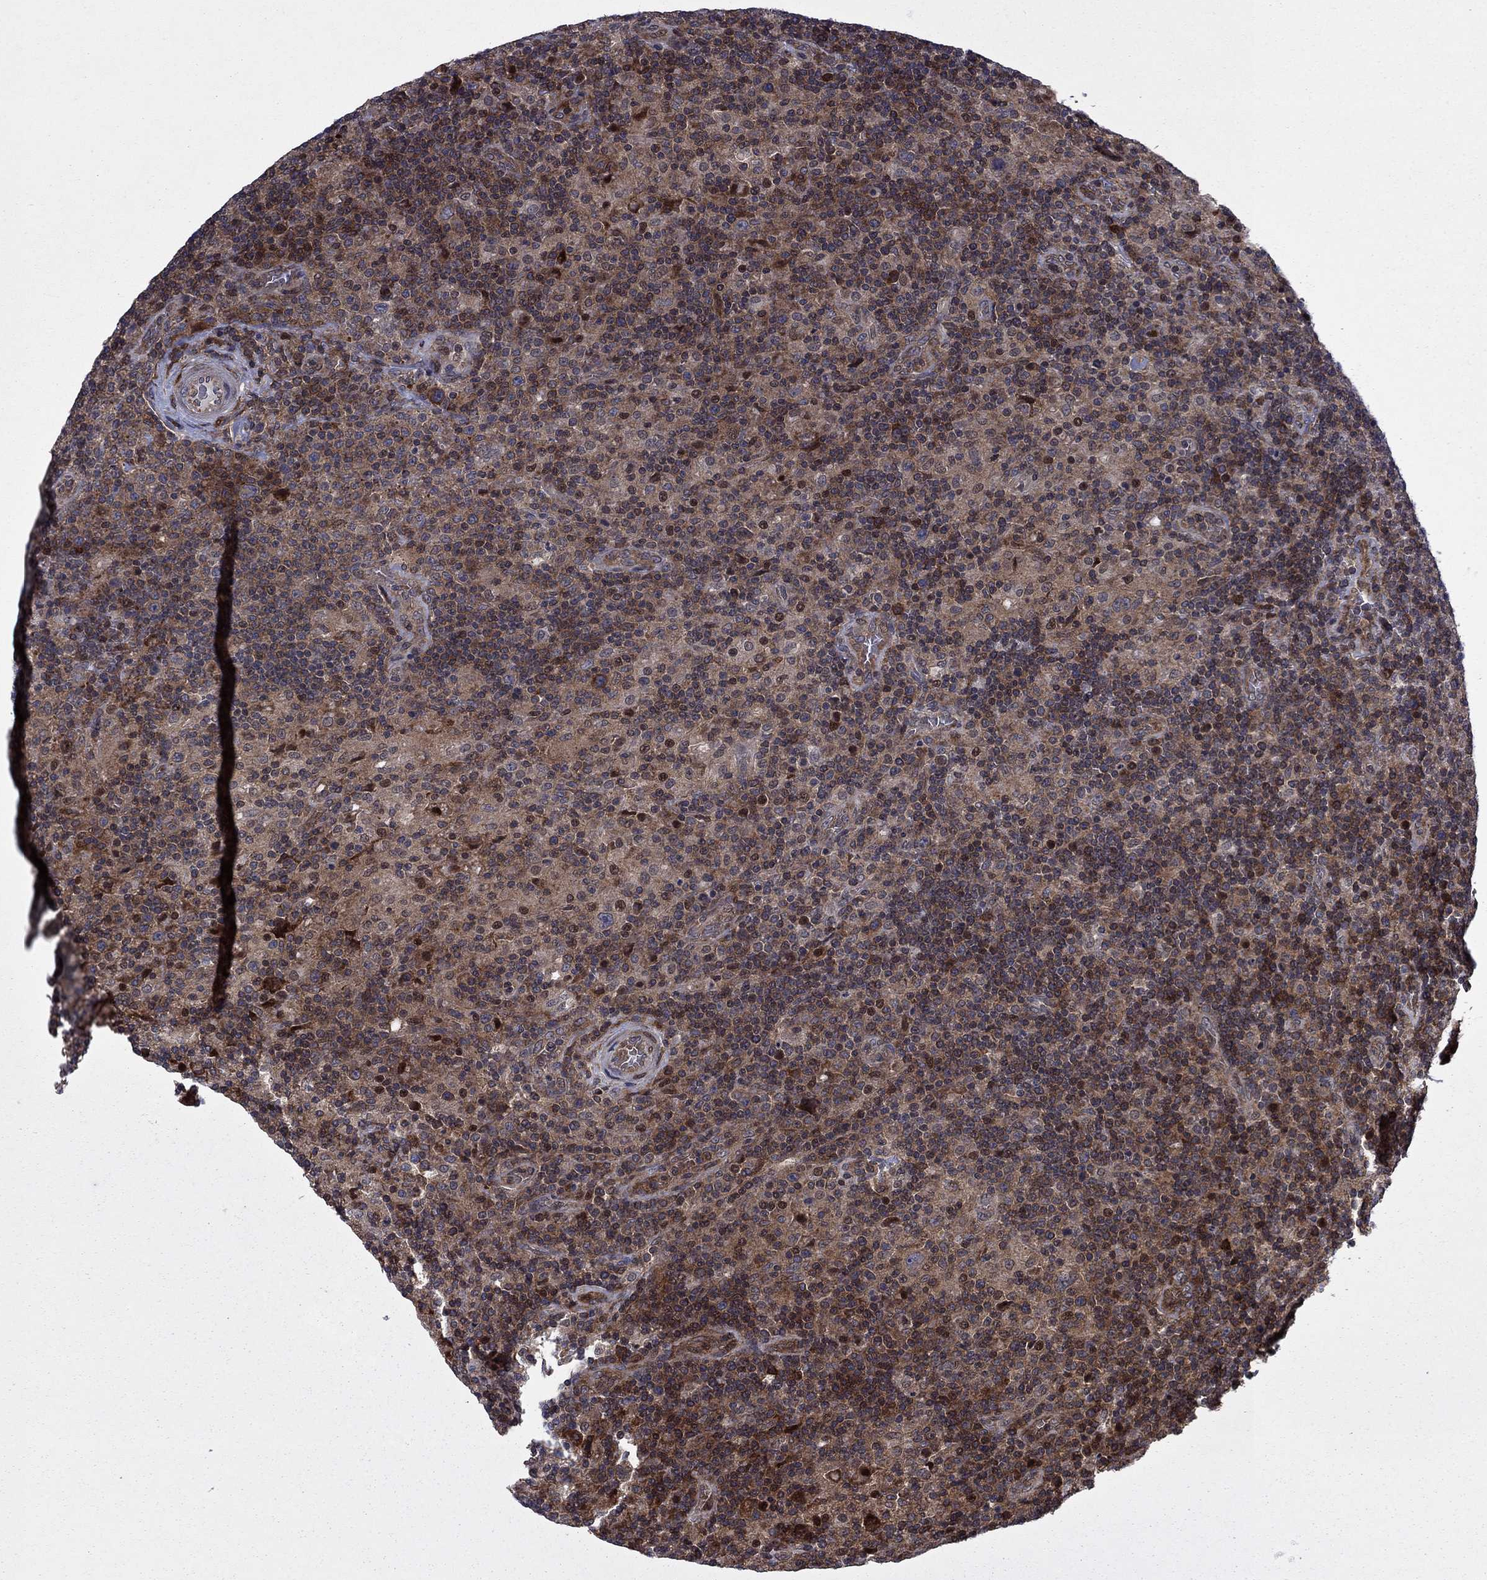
{"staining": {"intensity": "moderate", "quantity": "<25%", "location": "cytoplasmic/membranous,nuclear"}, "tissue": "lymphoma", "cell_type": "Tumor cells", "image_type": "cancer", "snomed": [{"axis": "morphology", "description": "Hodgkin's disease, NOS"}, {"axis": "topography", "description": "Lymph node"}], "caption": "Tumor cells reveal low levels of moderate cytoplasmic/membranous and nuclear expression in about <25% of cells in human Hodgkin's disease.", "gene": "HDAC4", "patient": {"sex": "male", "age": 70}}